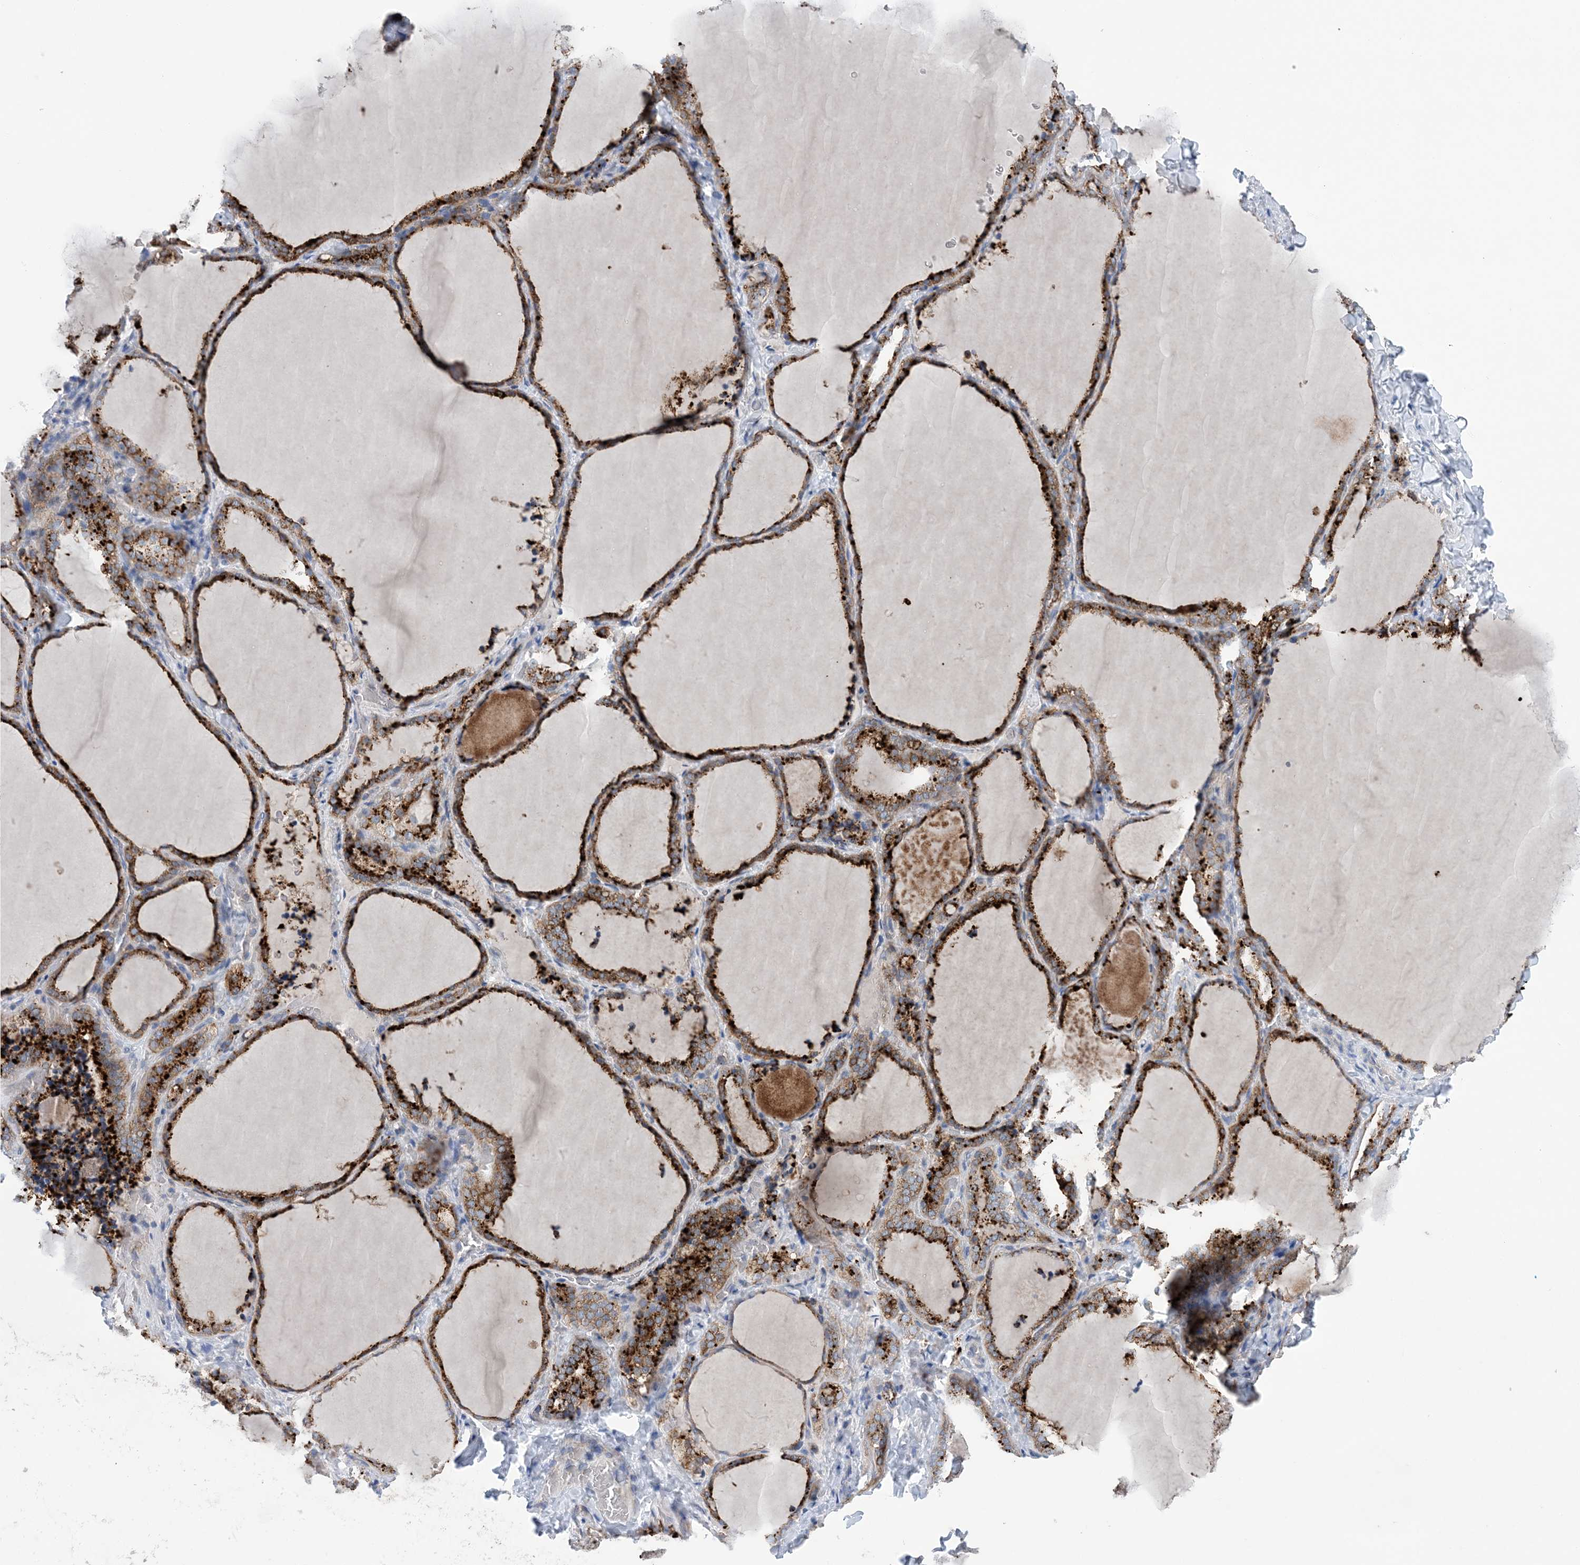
{"staining": {"intensity": "strong", "quantity": ">75%", "location": "cytoplasmic/membranous"}, "tissue": "thyroid gland", "cell_type": "Glandular cells", "image_type": "normal", "snomed": [{"axis": "morphology", "description": "Normal tissue, NOS"}, {"axis": "topography", "description": "Thyroid gland"}], "caption": "An immunohistochemistry (IHC) histopathology image of benign tissue is shown. Protein staining in brown labels strong cytoplasmic/membranous positivity in thyroid gland within glandular cells. (Brightfield microscopy of DAB IHC at high magnification).", "gene": "COPE", "patient": {"sex": "female", "age": 22}}